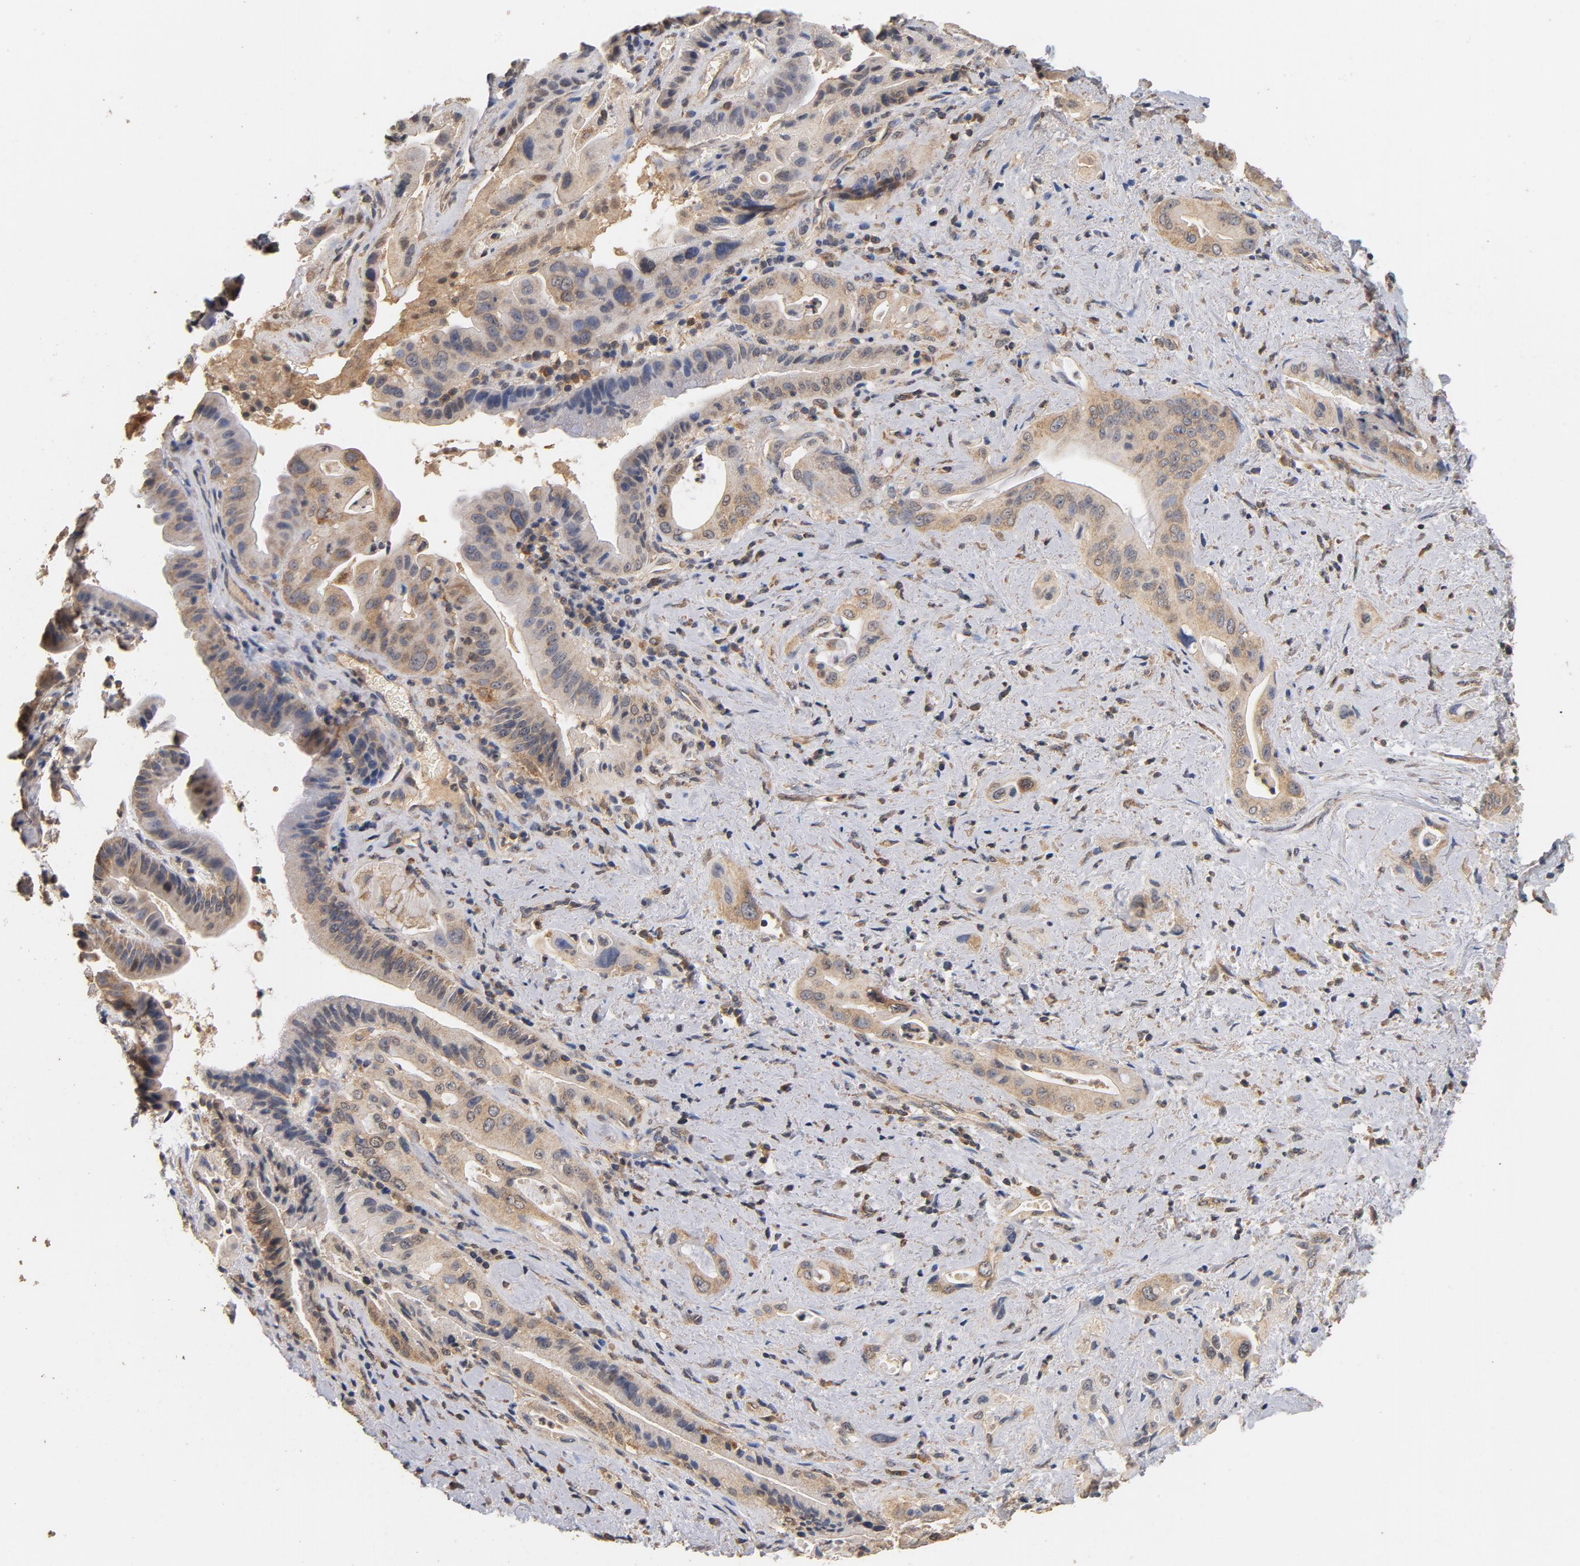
{"staining": {"intensity": "weak", "quantity": ">75%", "location": "cytoplasmic/membranous"}, "tissue": "pancreatic cancer", "cell_type": "Tumor cells", "image_type": "cancer", "snomed": [{"axis": "morphology", "description": "Adenocarcinoma, NOS"}, {"axis": "topography", "description": "Pancreas"}], "caption": "Pancreatic cancer (adenocarcinoma) stained for a protein (brown) exhibits weak cytoplasmic/membranous positive expression in about >75% of tumor cells.", "gene": "DDX6", "patient": {"sex": "male", "age": 77}}